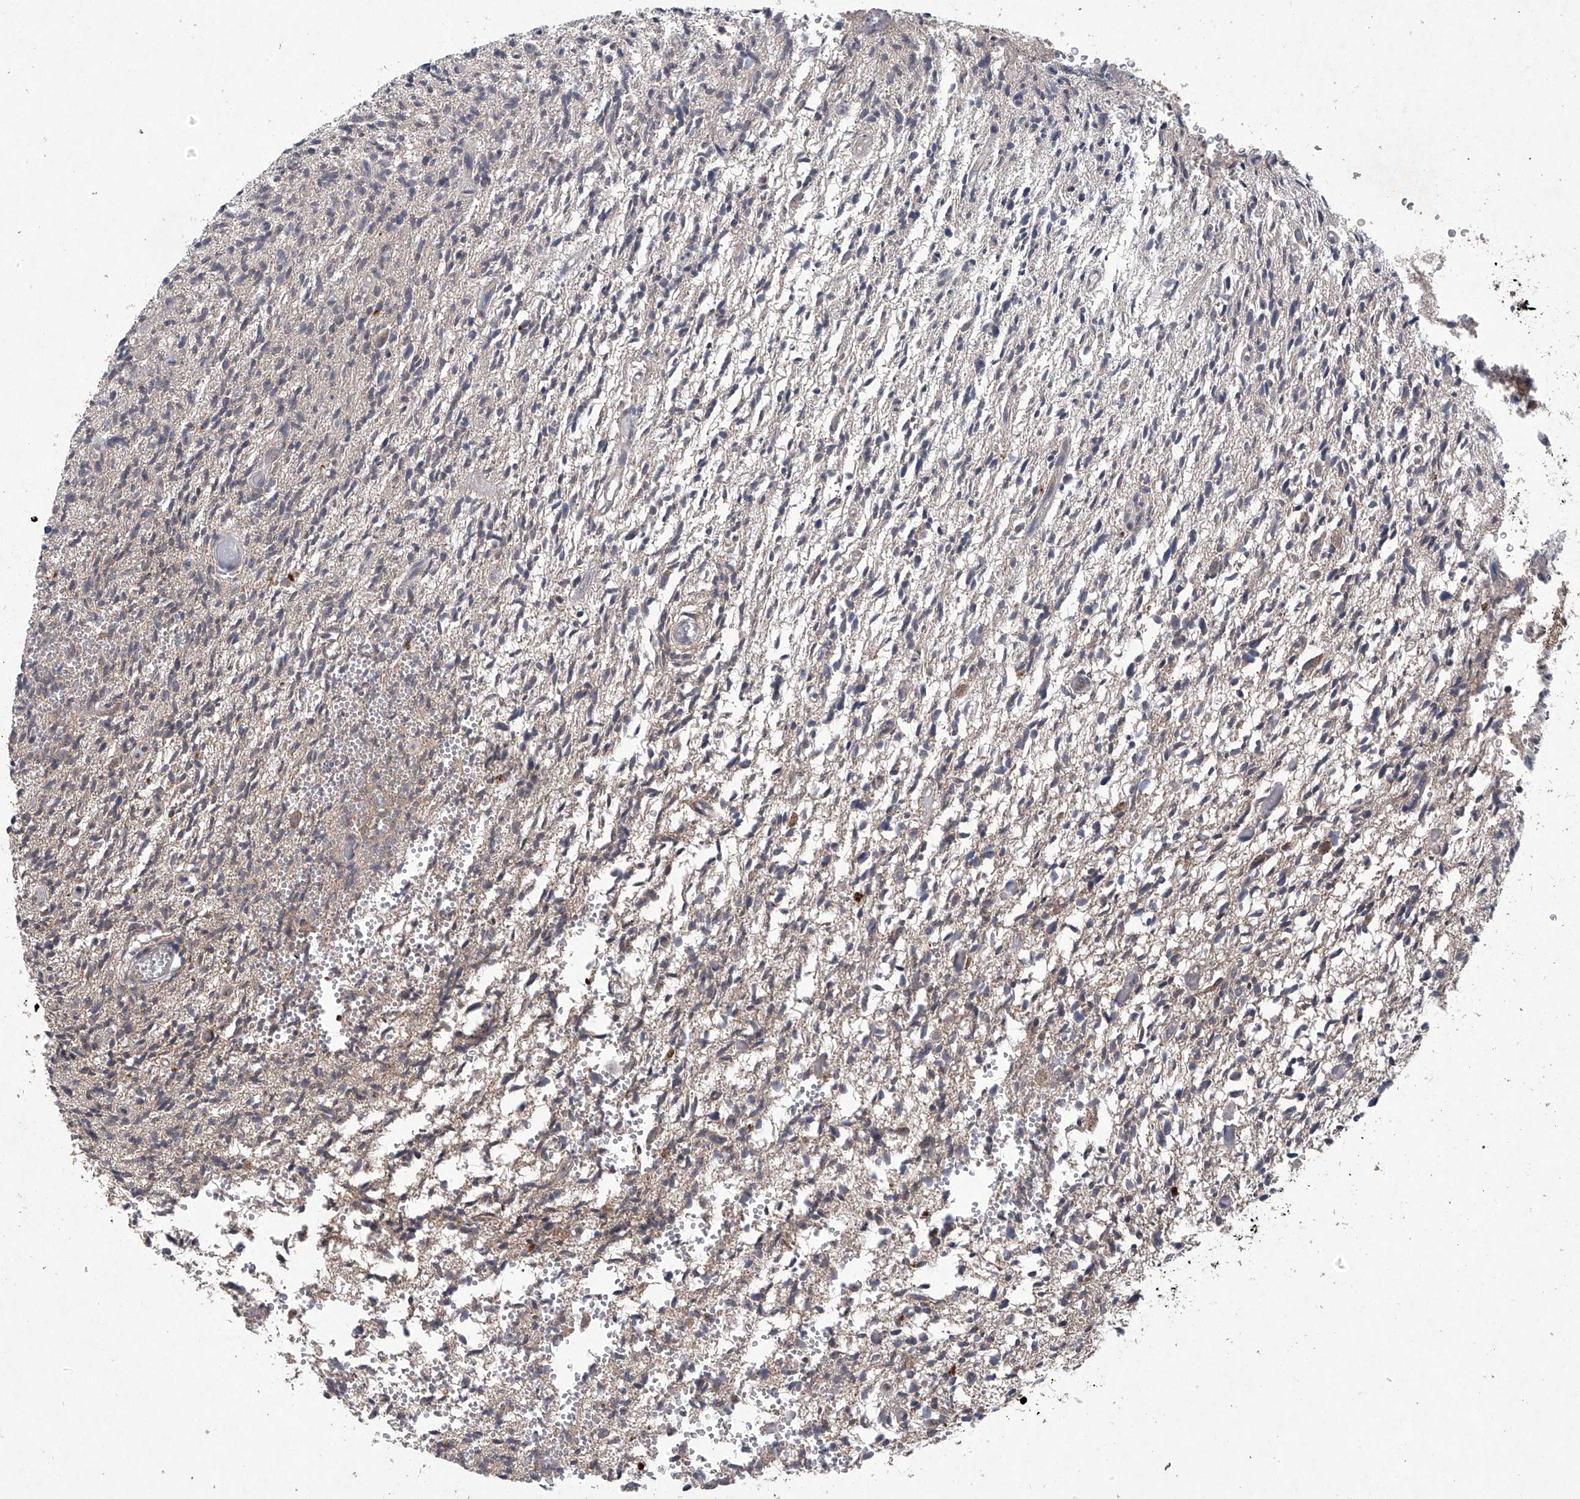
{"staining": {"intensity": "weak", "quantity": "25%-75%", "location": "cytoplasmic/membranous"}, "tissue": "glioma", "cell_type": "Tumor cells", "image_type": "cancer", "snomed": [{"axis": "morphology", "description": "Glioma, malignant, High grade"}, {"axis": "topography", "description": "Brain"}], "caption": "There is low levels of weak cytoplasmic/membranous positivity in tumor cells of glioma, as demonstrated by immunohistochemical staining (brown color).", "gene": "SUMF2", "patient": {"sex": "female", "age": 57}}